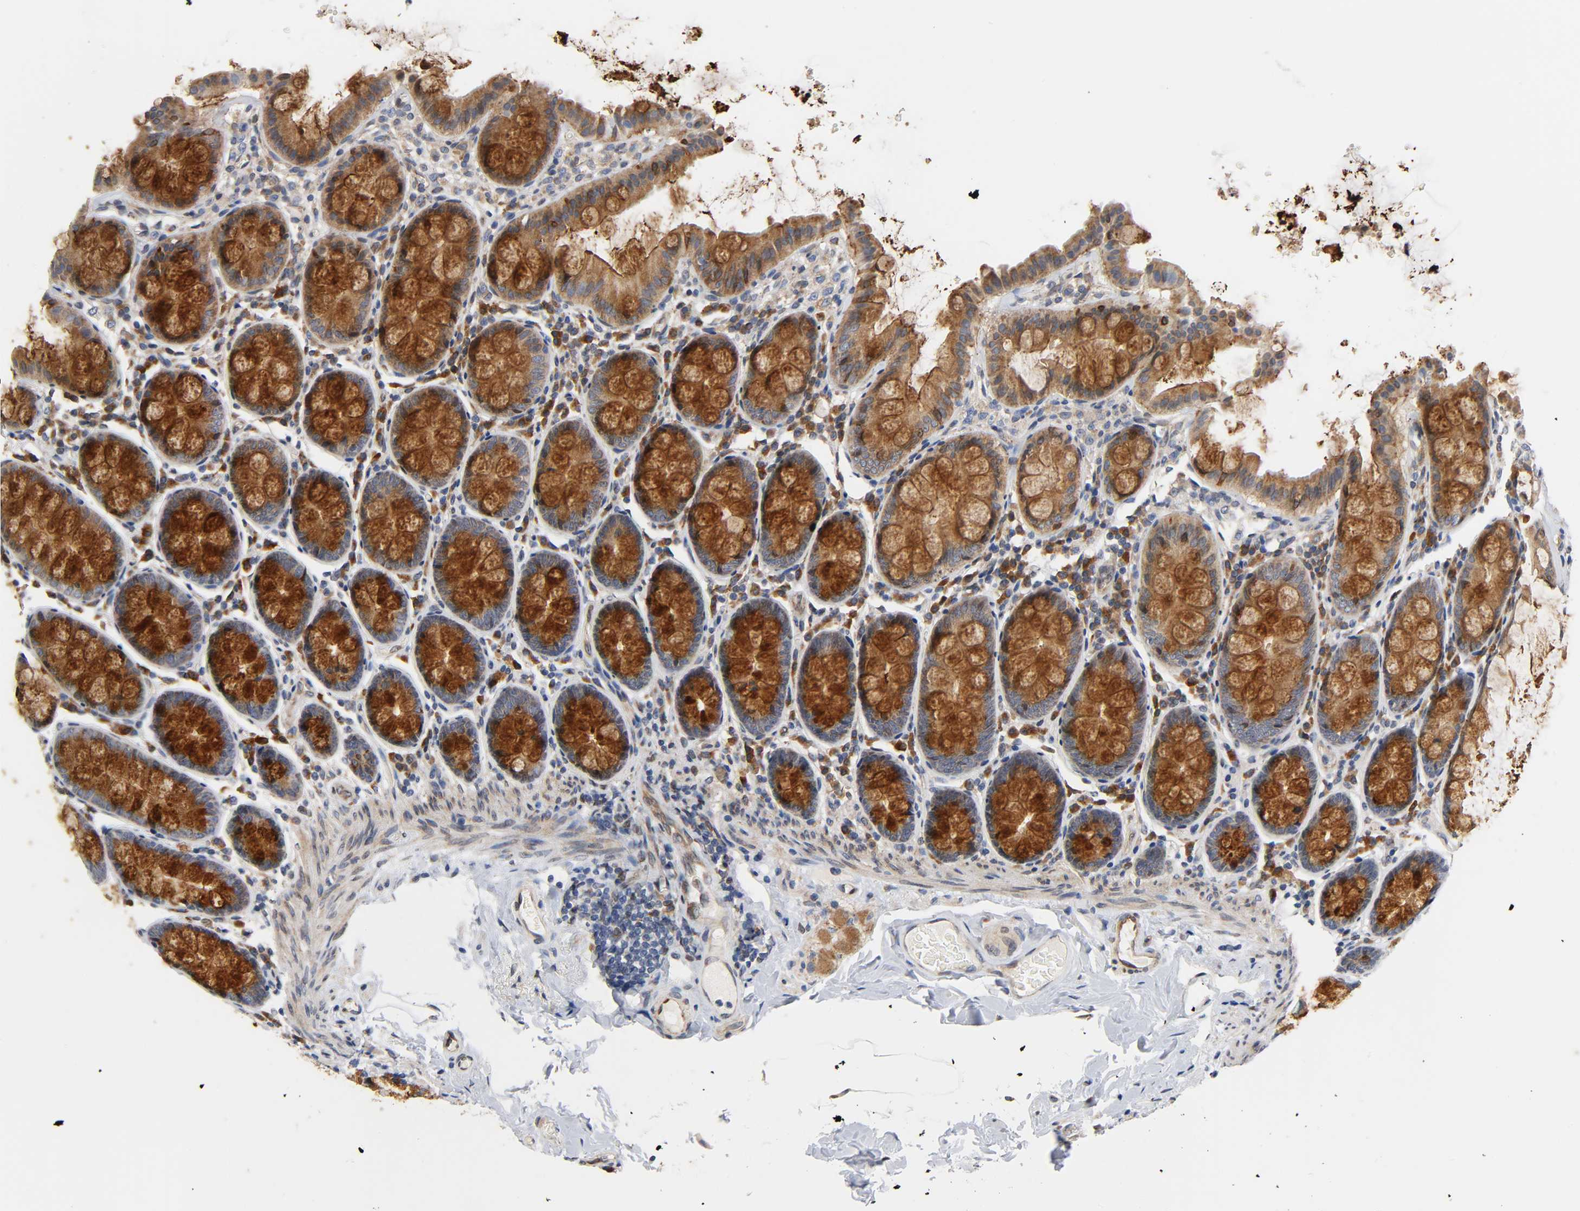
{"staining": {"intensity": "weak", "quantity": "25%-75%", "location": "cytoplasmic/membranous"}, "tissue": "colon", "cell_type": "Endothelial cells", "image_type": "normal", "snomed": [{"axis": "morphology", "description": "Normal tissue, NOS"}, {"axis": "topography", "description": "Colon"}], "caption": "Protein expression analysis of unremarkable colon exhibits weak cytoplasmic/membranous positivity in about 25%-75% of endothelial cells.", "gene": "ASB6", "patient": {"sex": "female", "age": 61}}